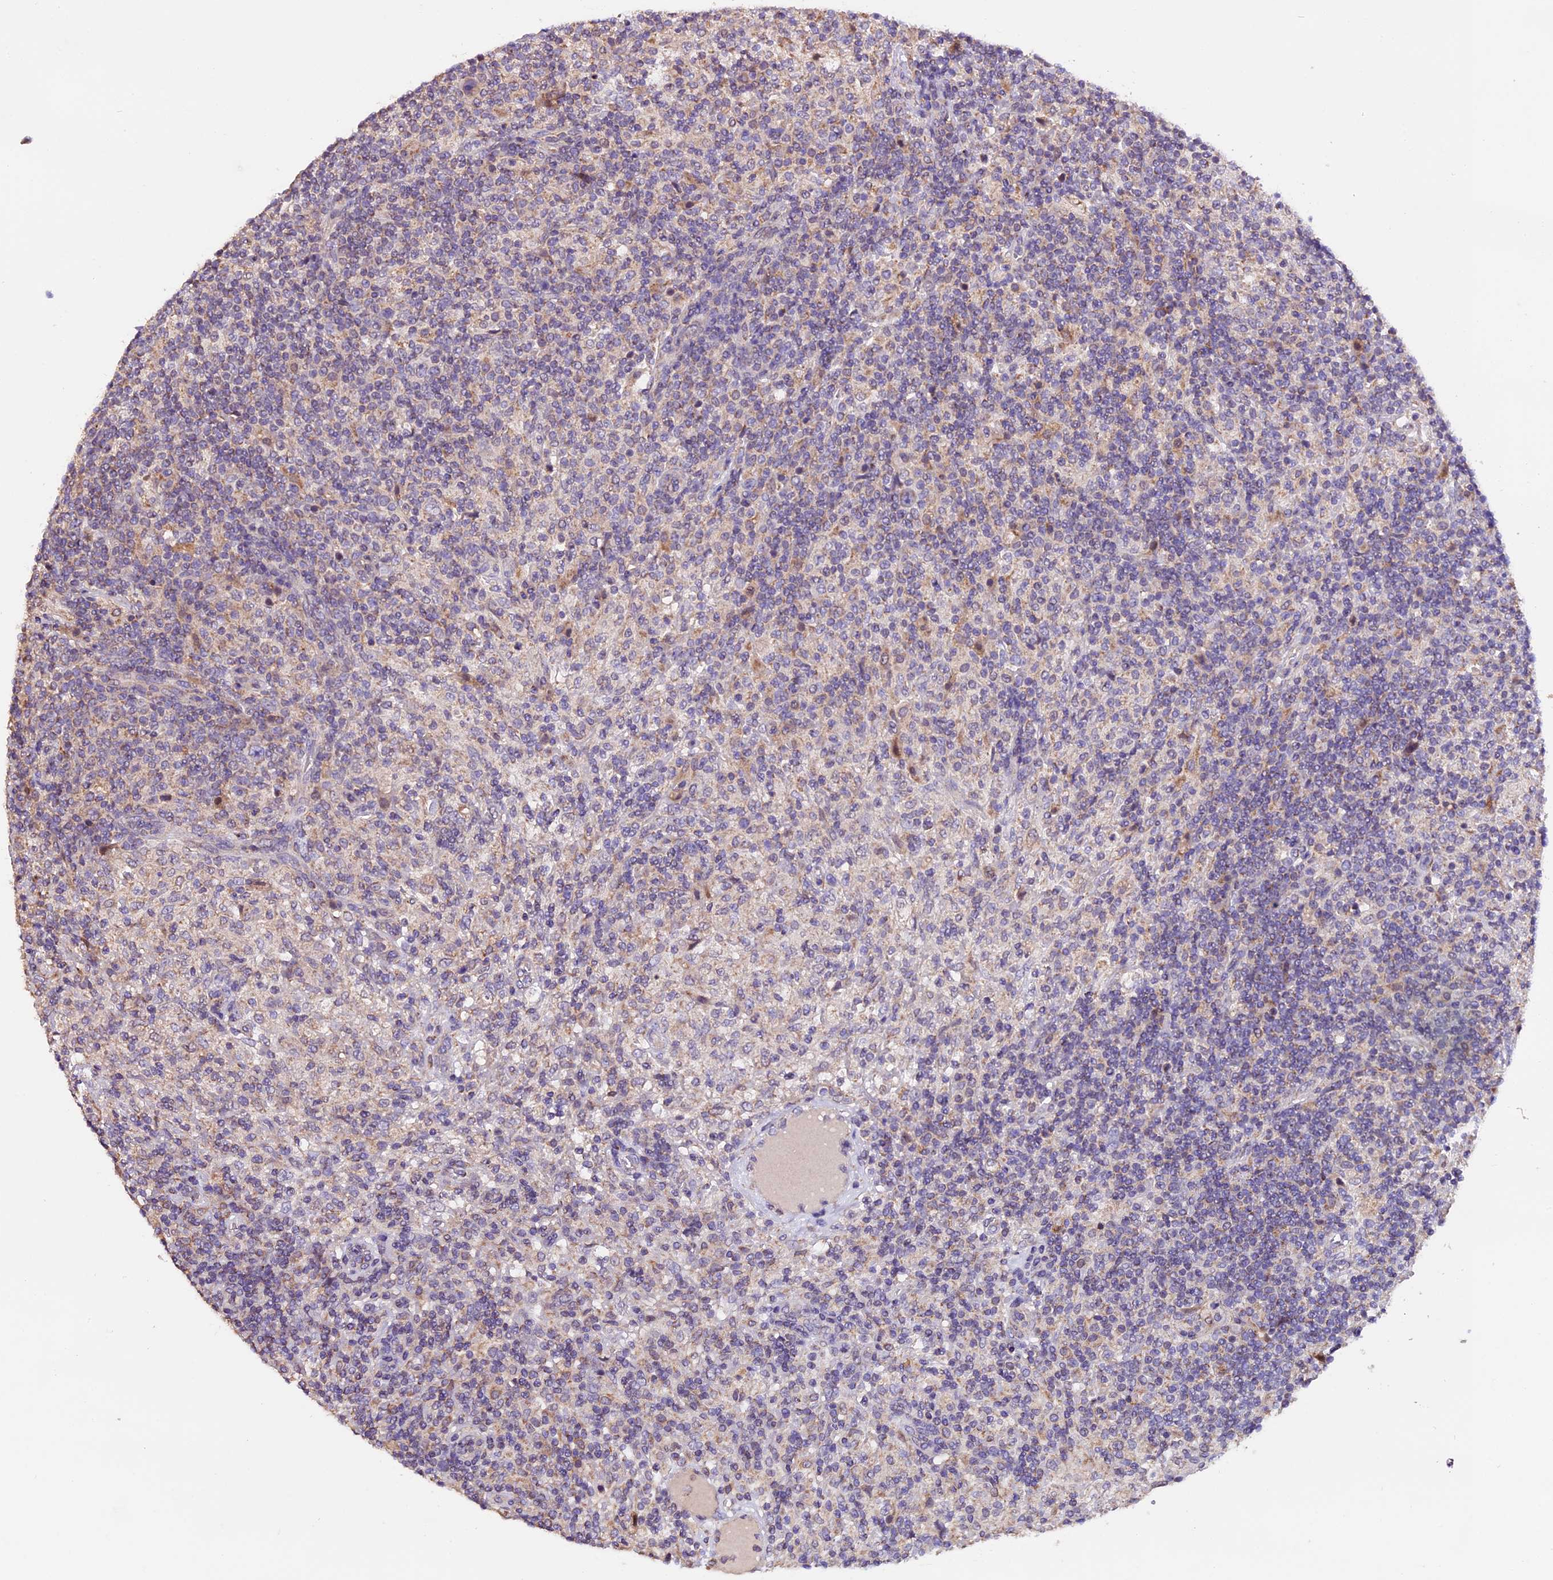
{"staining": {"intensity": "negative", "quantity": "none", "location": "none"}, "tissue": "lymphoma", "cell_type": "Tumor cells", "image_type": "cancer", "snomed": [{"axis": "morphology", "description": "Hodgkin's disease, NOS"}, {"axis": "topography", "description": "Lymph node"}], "caption": "This is an immunohistochemistry image of human Hodgkin's disease. There is no expression in tumor cells.", "gene": "DDX28", "patient": {"sex": "male", "age": 70}}